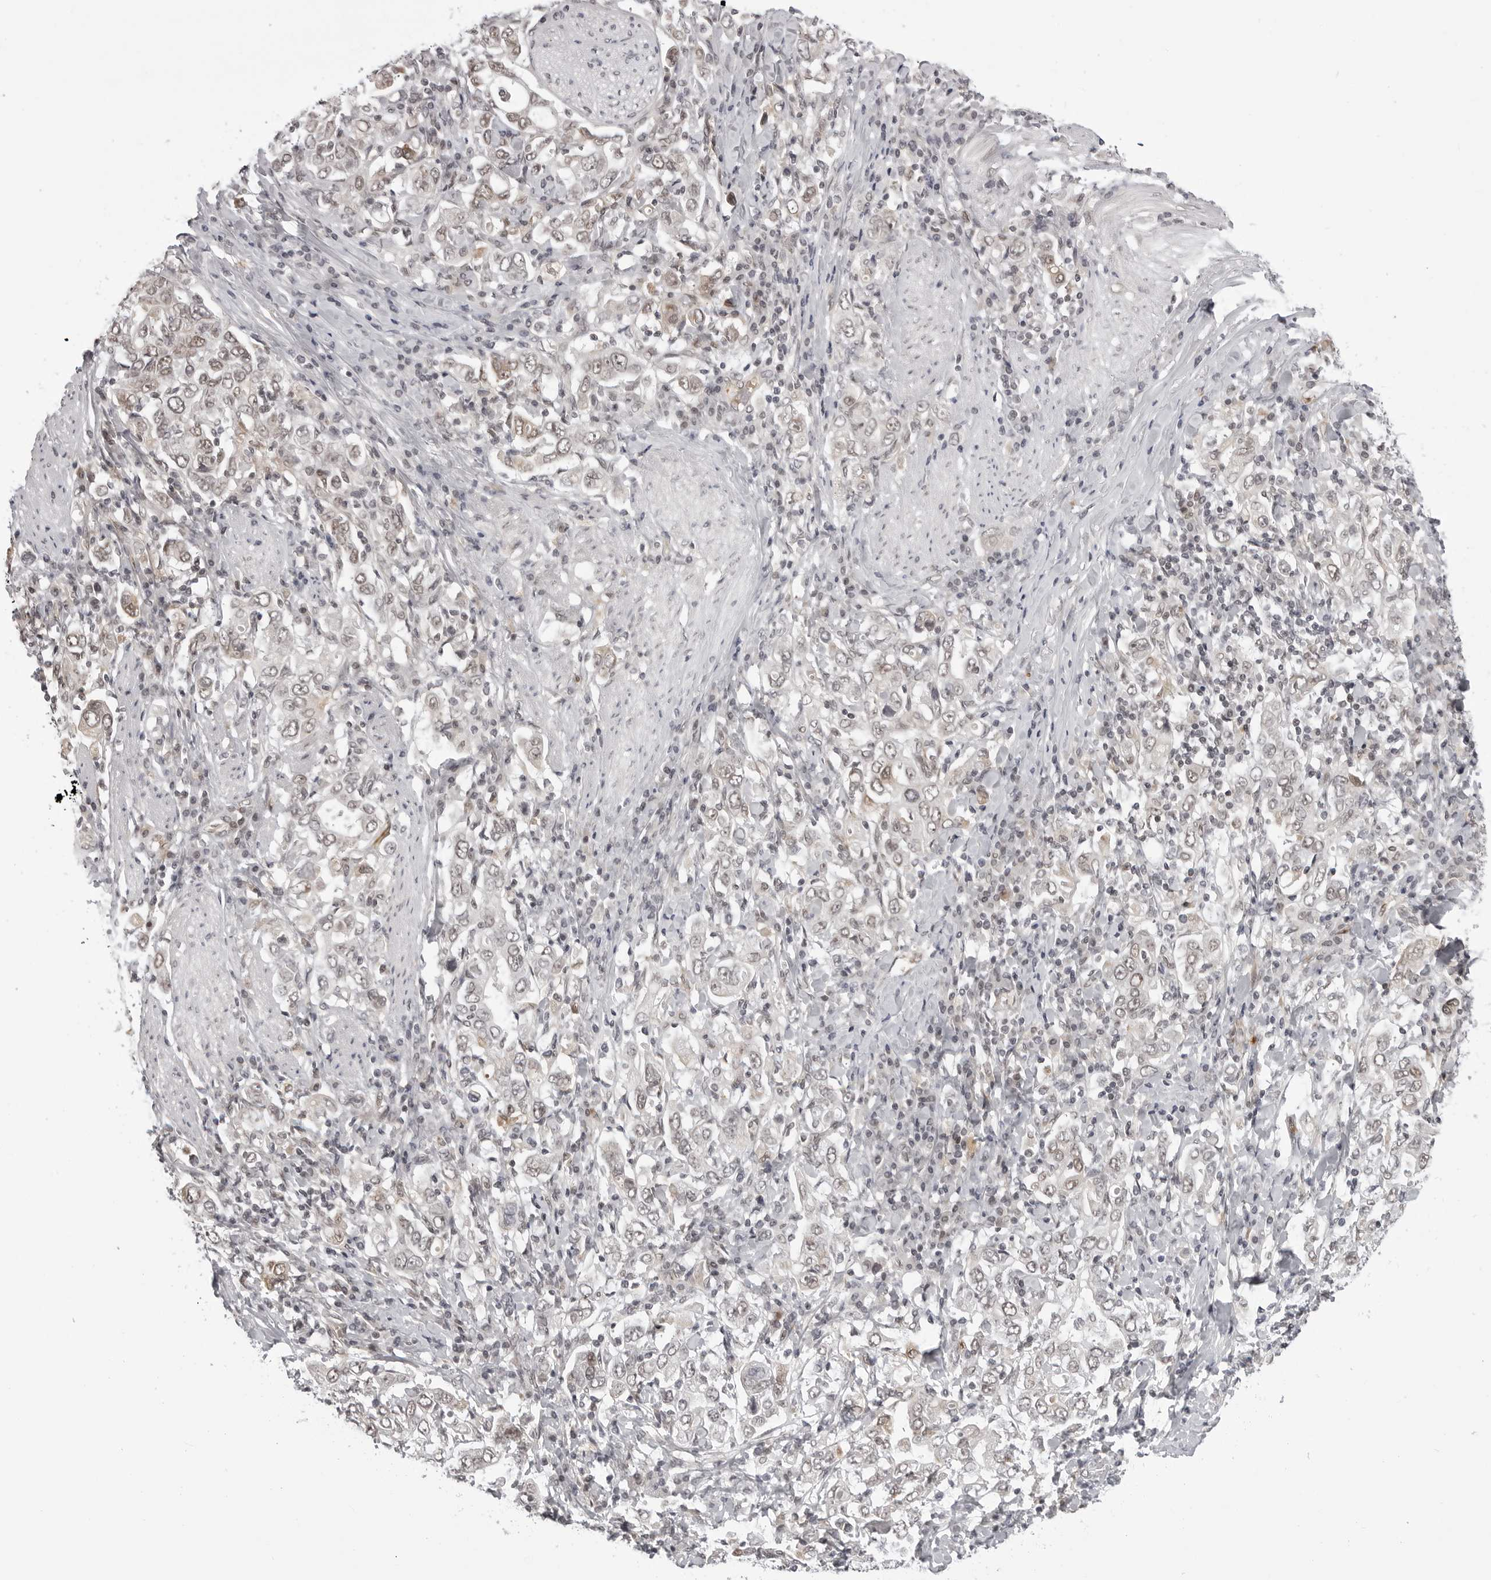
{"staining": {"intensity": "moderate", "quantity": "25%-75%", "location": "nuclear"}, "tissue": "stomach cancer", "cell_type": "Tumor cells", "image_type": "cancer", "snomed": [{"axis": "morphology", "description": "Adenocarcinoma, NOS"}, {"axis": "topography", "description": "Stomach, upper"}], "caption": "An image of human stomach adenocarcinoma stained for a protein demonstrates moderate nuclear brown staining in tumor cells.", "gene": "PHF3", "patient": {"sex": "male", "age": 62}}